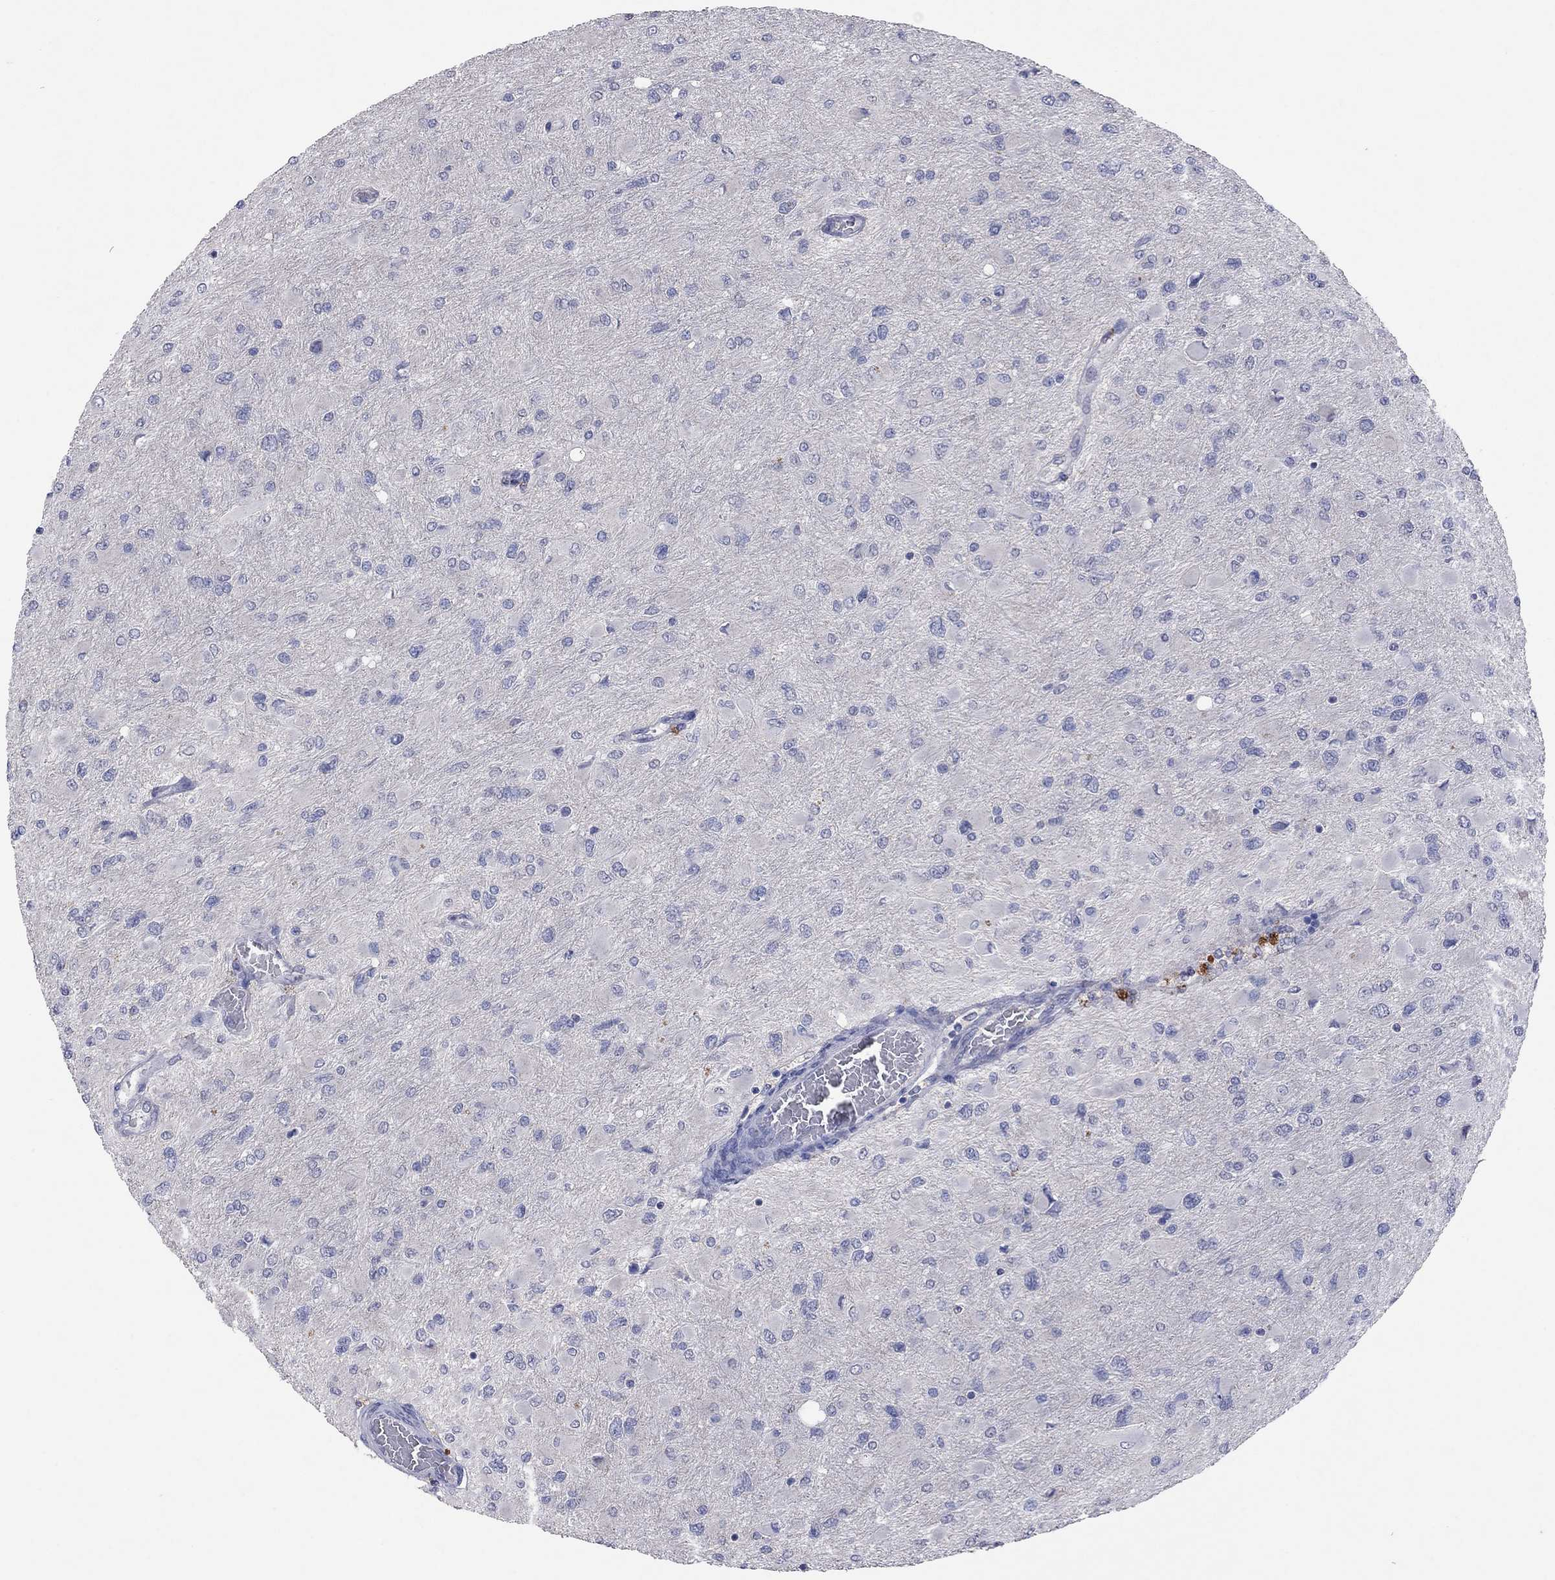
{"staining": {"intensity": "negative", "quantity": "none", "location": "none"}, "tissue": "glioma", "cell_type": "Tumor cells", "image_type": "cancer", "snomed": [{"axis": "morphology", "description": "Glioma, malignant, High grade"}, {"axis": "topography", "description": "Cerebral cortex"}], "caption": "Protein analysis of glioma demonstrates no significant expression in tumor cells.", "gene": "MMP13", "patient": {"sex": "female", "age": 36}}